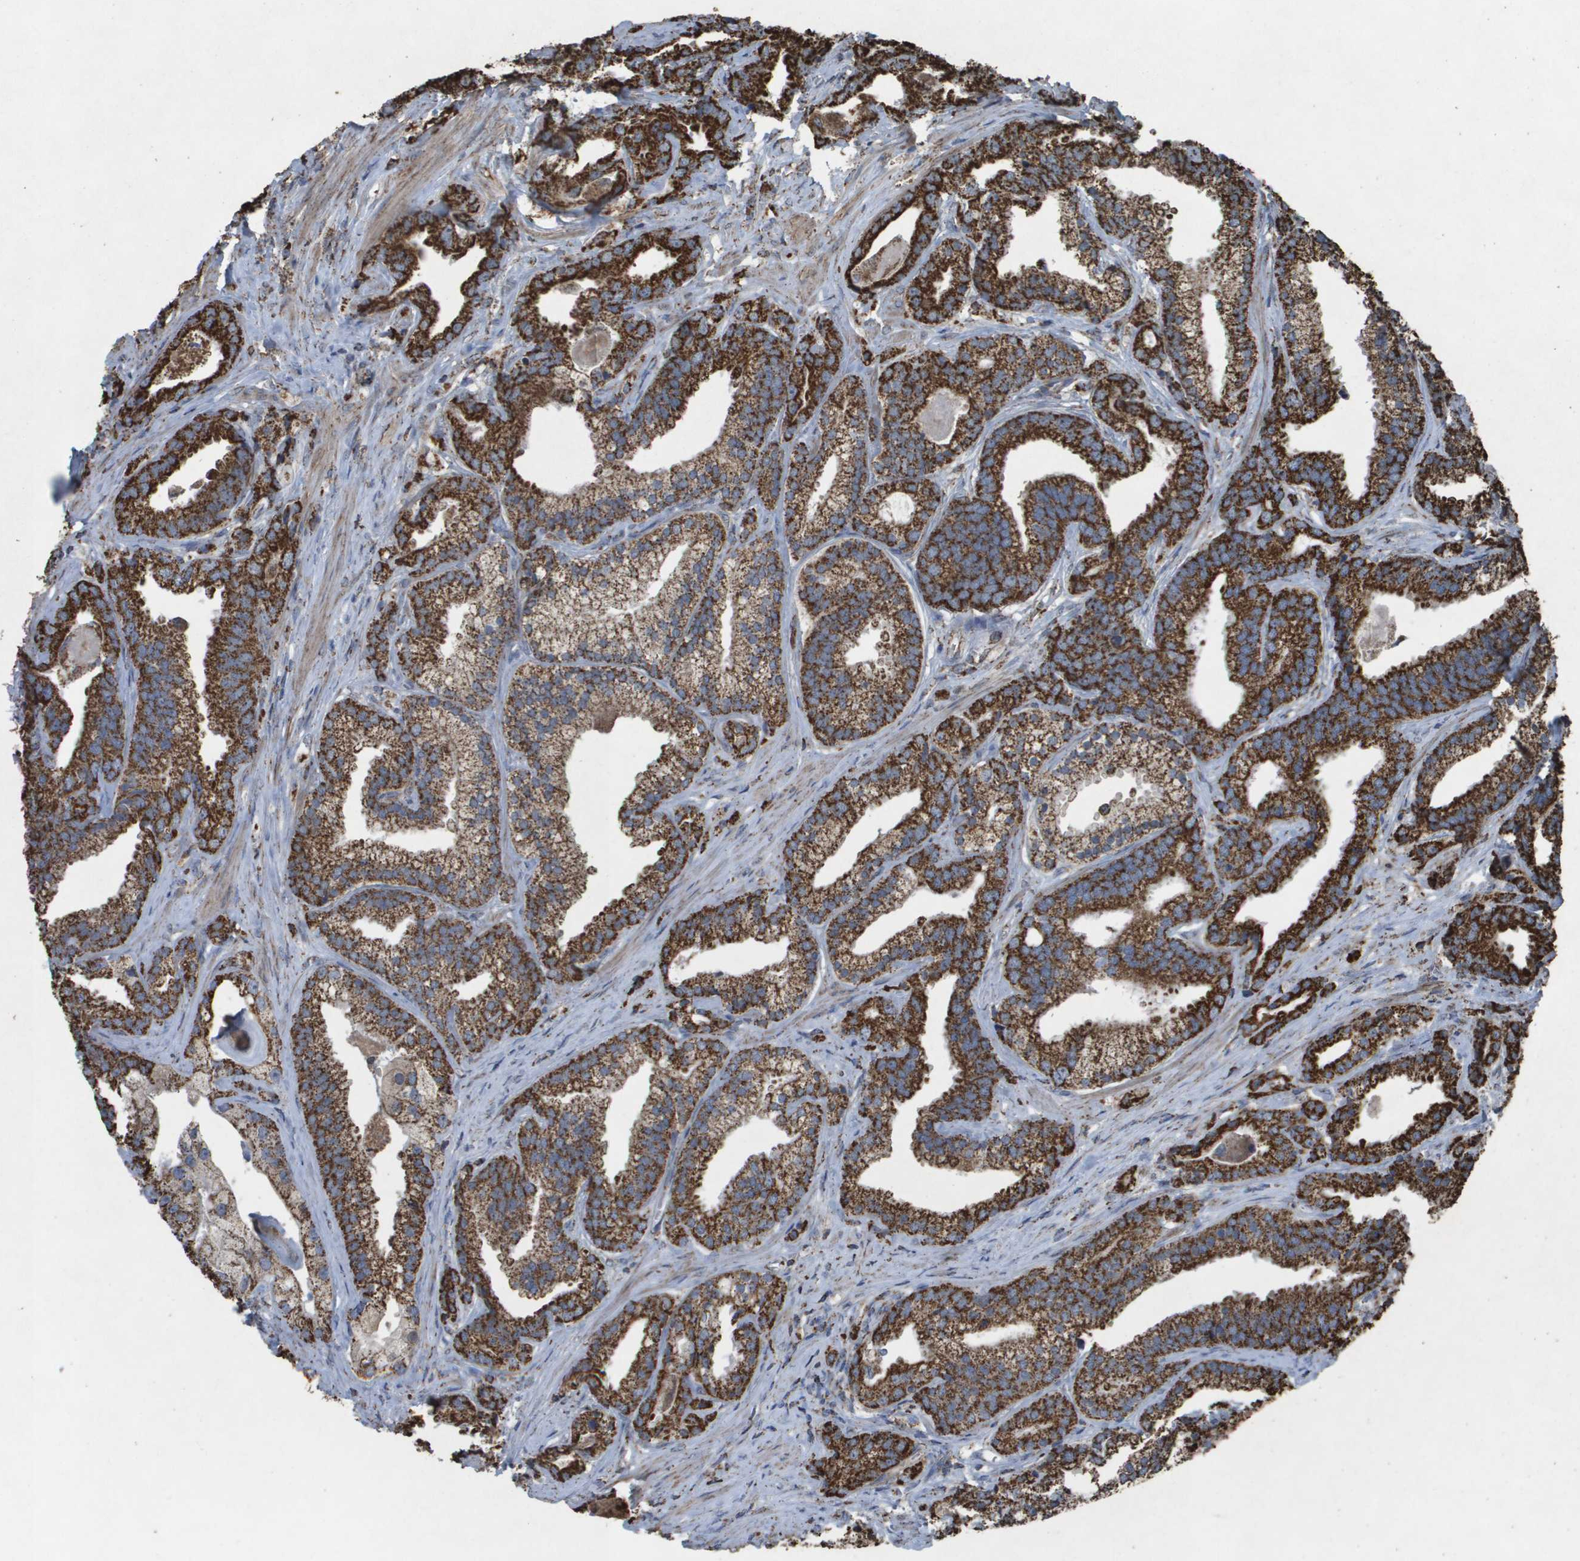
{"staining": {"intensity": "strong", "quantity": ">75%", "location": "cytoplasmic/membranous"}, "tissue": "prostate cancer", "cell_type": "Tumor cells", "image_type": "cancer", "snomed": [{"axis": "morphology", "description": "Adenocarcinoma, Low grade"}, {"axis": "topography", "description": "Prostate"}], "caption": "Low-grade adenocarcinoma (prostate) stained with DAB (3,3'-diaminobenzidine) IHC exhibits high levels of strong cytoplasmic/membranous staining in approximately >75% of tumor cells.", "gene": "HSPE1", "patient": {"sex": "male", "age": 59}}